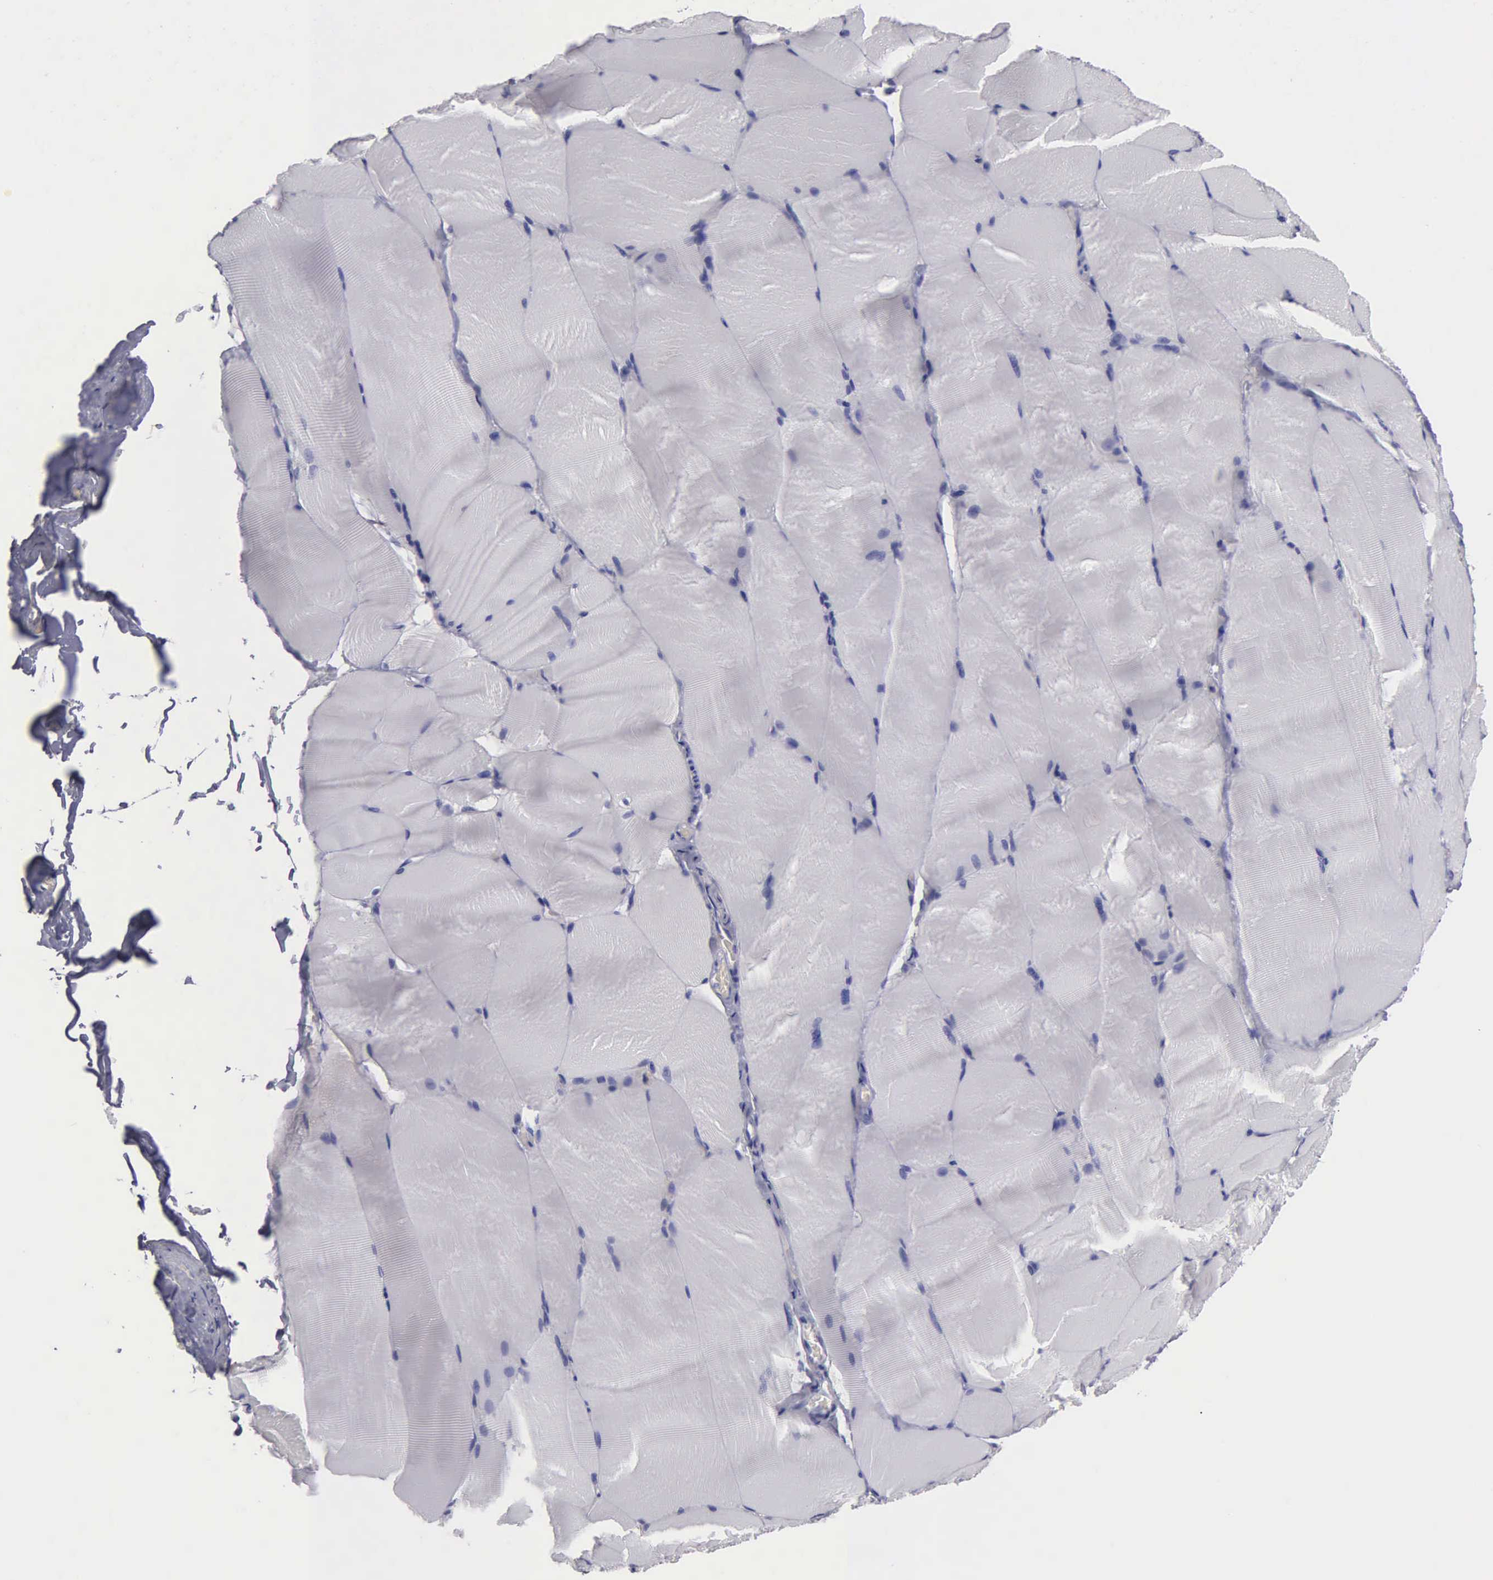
{"staining": {"intensity": "negative", "quantity": "none", "location": "none"}, "tissue": "skeletal muscle", "cell_type": "Myocytes", "image_type": "normal", "snomed": [{"axis": "morphology", "description": "Normal tissue, NOS"}, {"axis": "topography", "description": "Skeletal muscle"}], "caption": "High magnification brightfield microscopy of benign skeletal muscle stained with DAB (3,3'-diaminobenzidine) (brown) and counterstained with hematoxylin (blue): myocytes show no significant staining.", "gene": "FBLN5", "patient": {"sex": "male", "age": 71}}